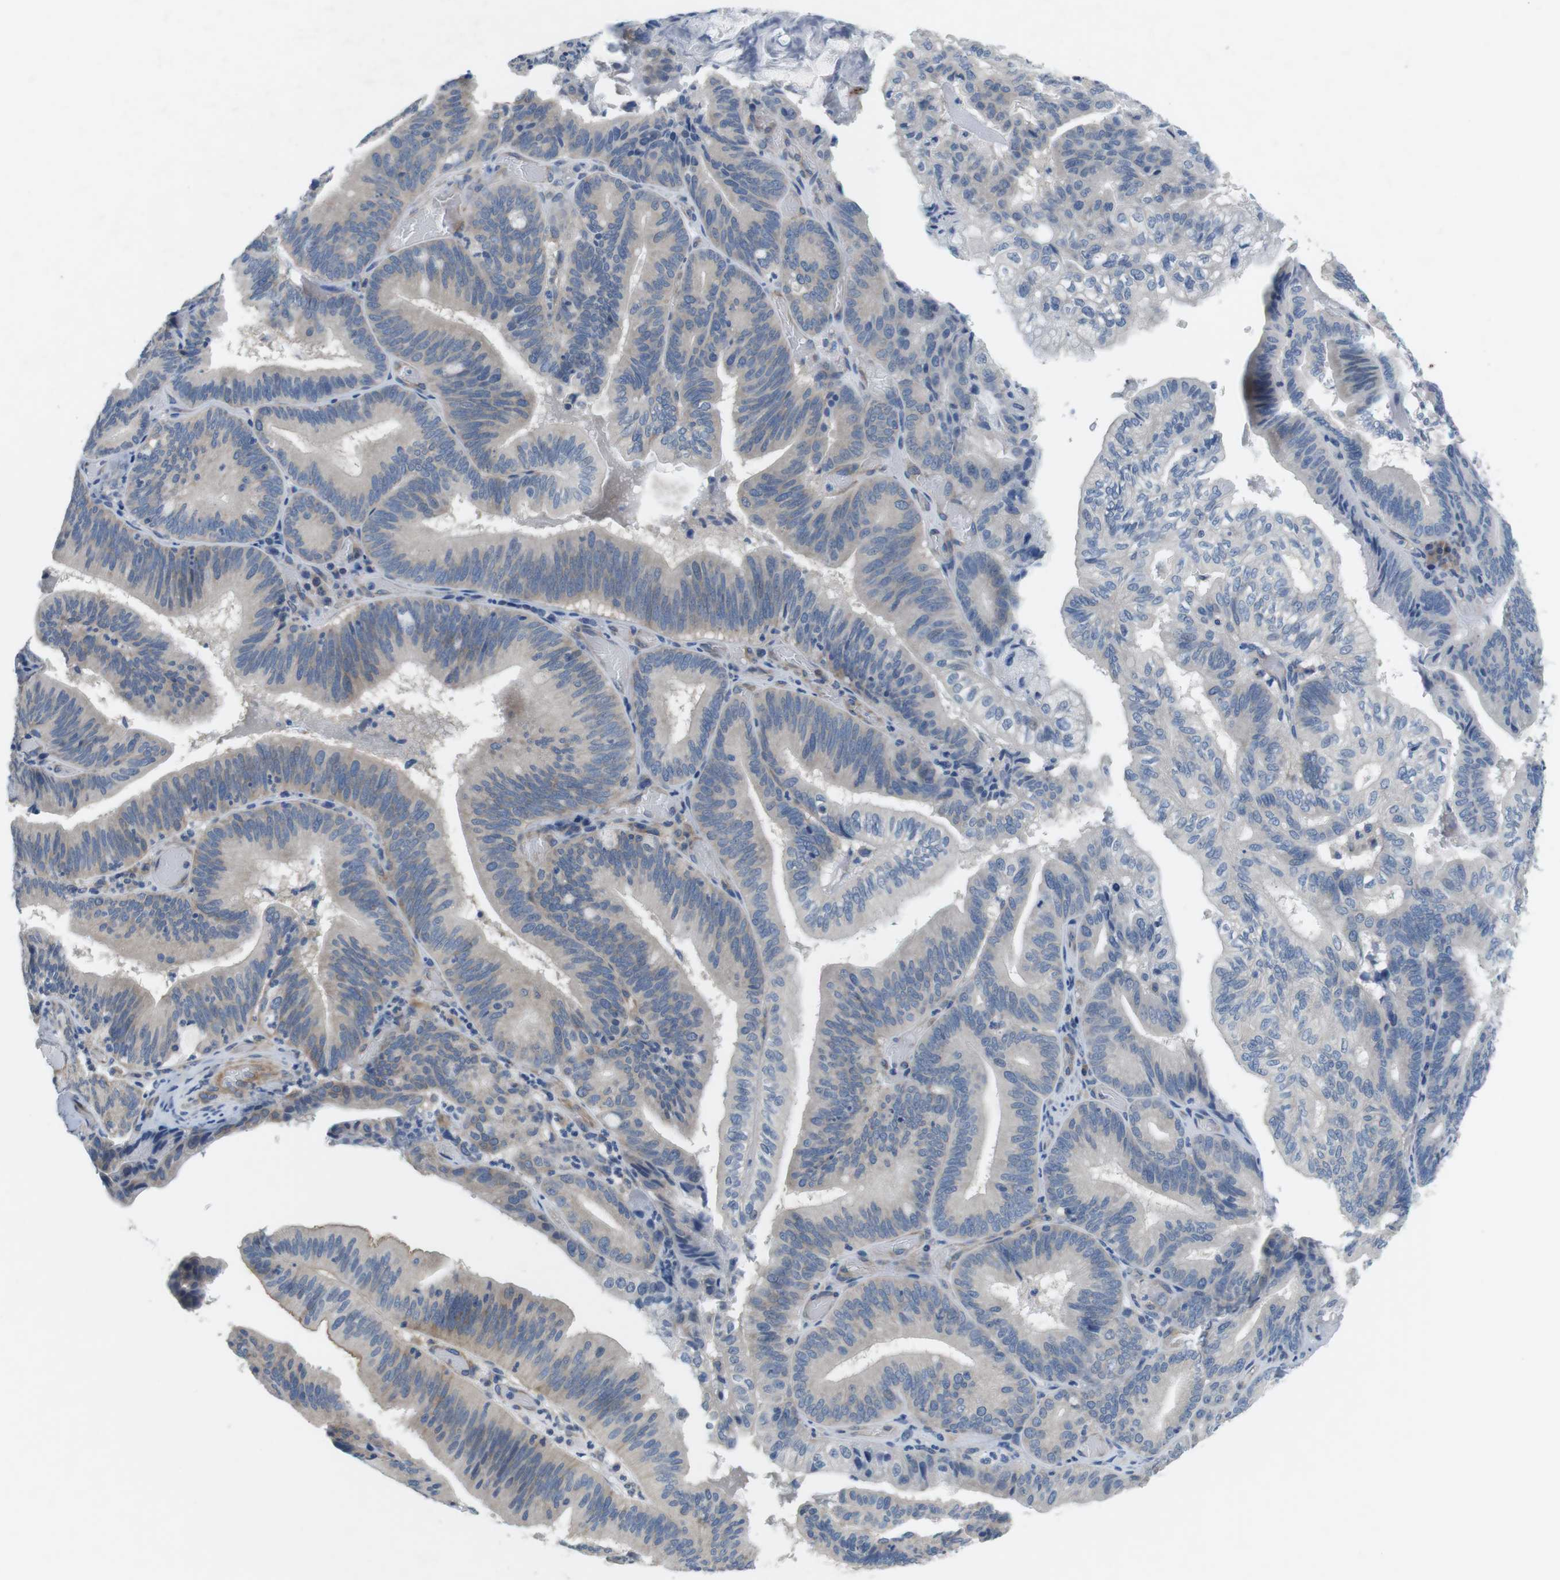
{"staining": {"intensity": "weak", "quantity": "<25%", "location": "cytoplasmic/membranous"}, "tissue": "pancreatic cancer", "cell_type": "Tumor cells", "image_type": "cancer", "snomed": [{"axis": "morphology", "description": "Adenocarcinoma, NOS"}, {"axis": "topography", "description": "Pancreas"}], "caption": "Immunohistochemistry (IHC) photomicrograph of neoplastic tissue: human pancreatic adenocarcinoma stained with DAB reveals no significant protein staining in tumor cells.", "gene": "DCLK1", "patient": {"sex": "male", "age": 82}}